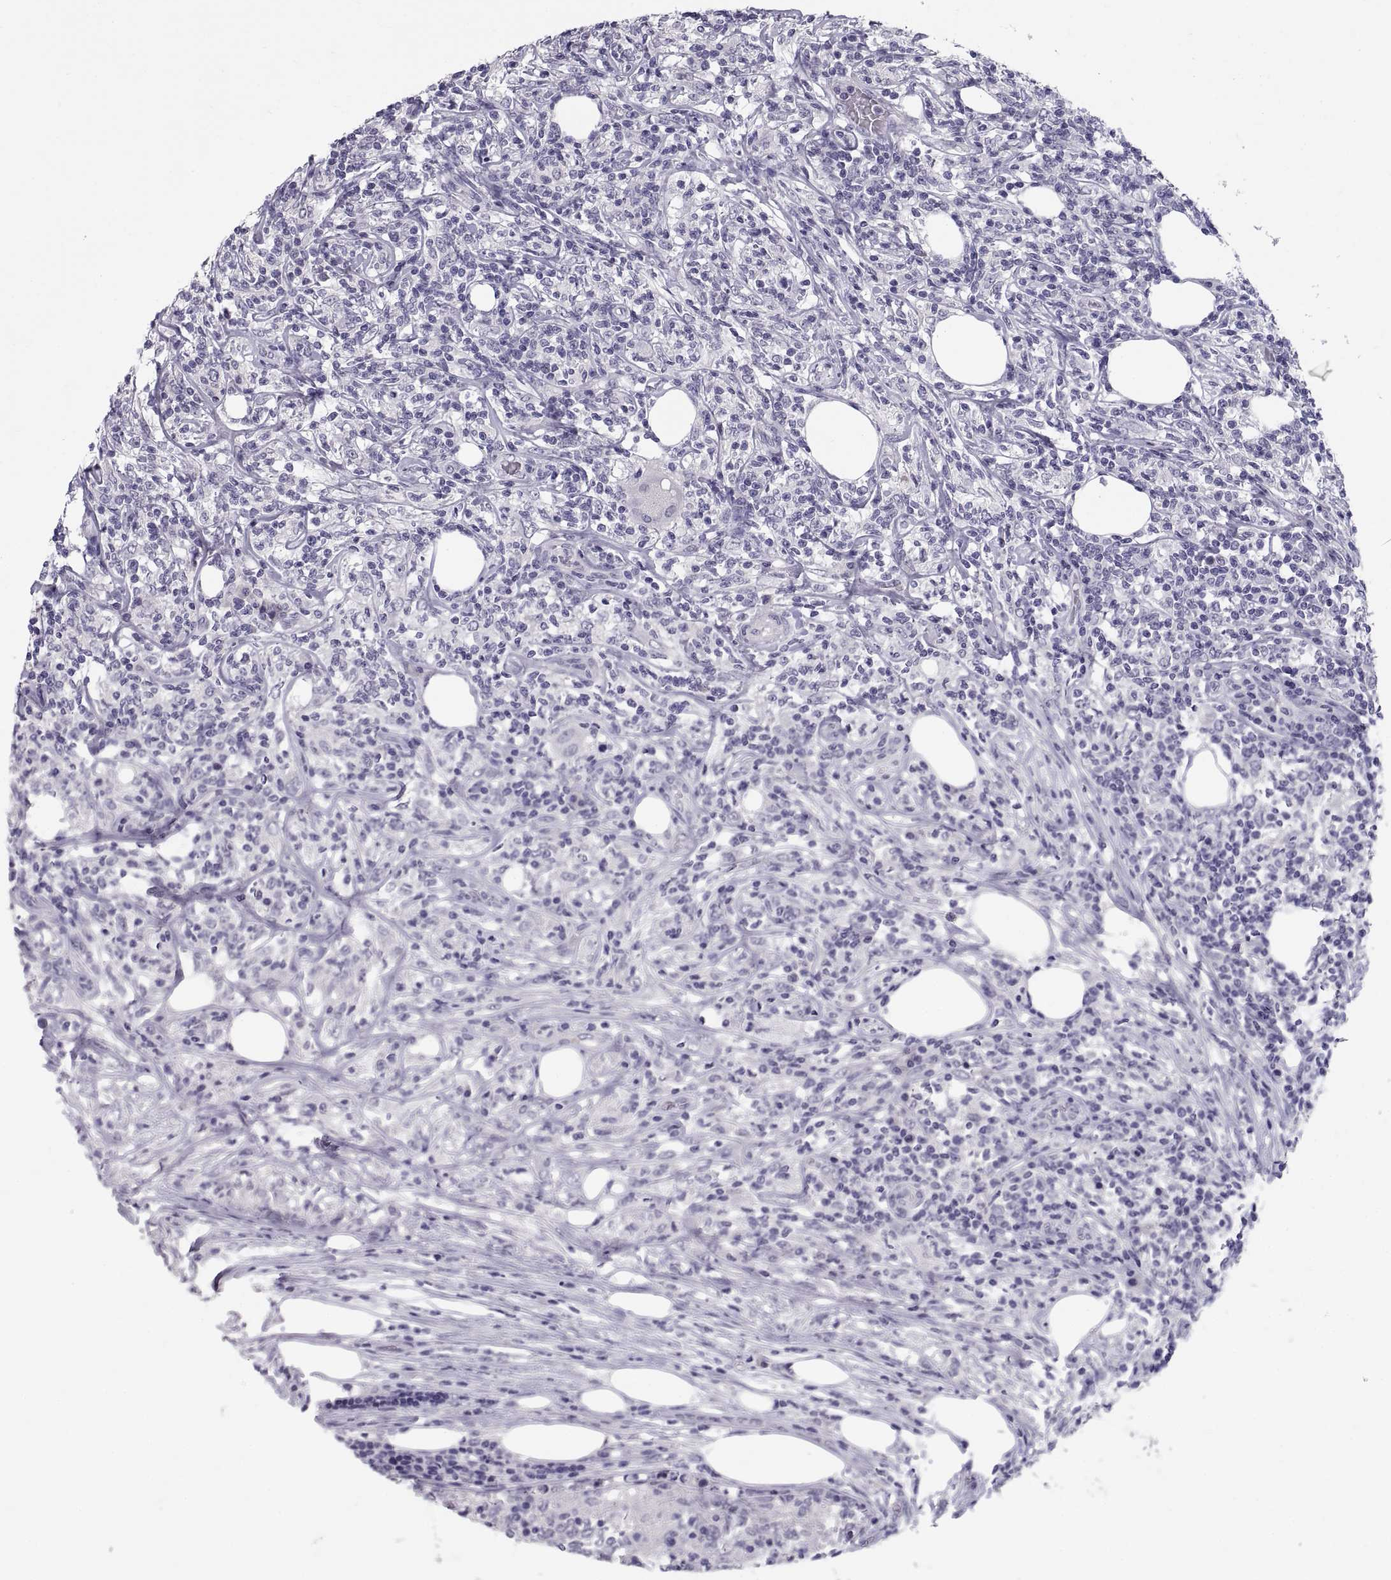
{"staining": {"intensity": "negative", "quantity": "none", "location": "none"}, "tissue": "lymphoma", "cell_type": "Tumor cells", "image_type": "cancer", "snomed": [{"axis": "morphology", "description": "Malignant lymphoma, non-Hodgkin's type, High grade"}, {"axis": "topography", "description": "Lymph node"}], "caption": "Malignant lymphoma, non-Hodgkin's type (high-grade) stained for a protein using IHC exhibits no staining tumor cells.", "gene": "PTN", "patient": {"sex": "female", "age": 84}}